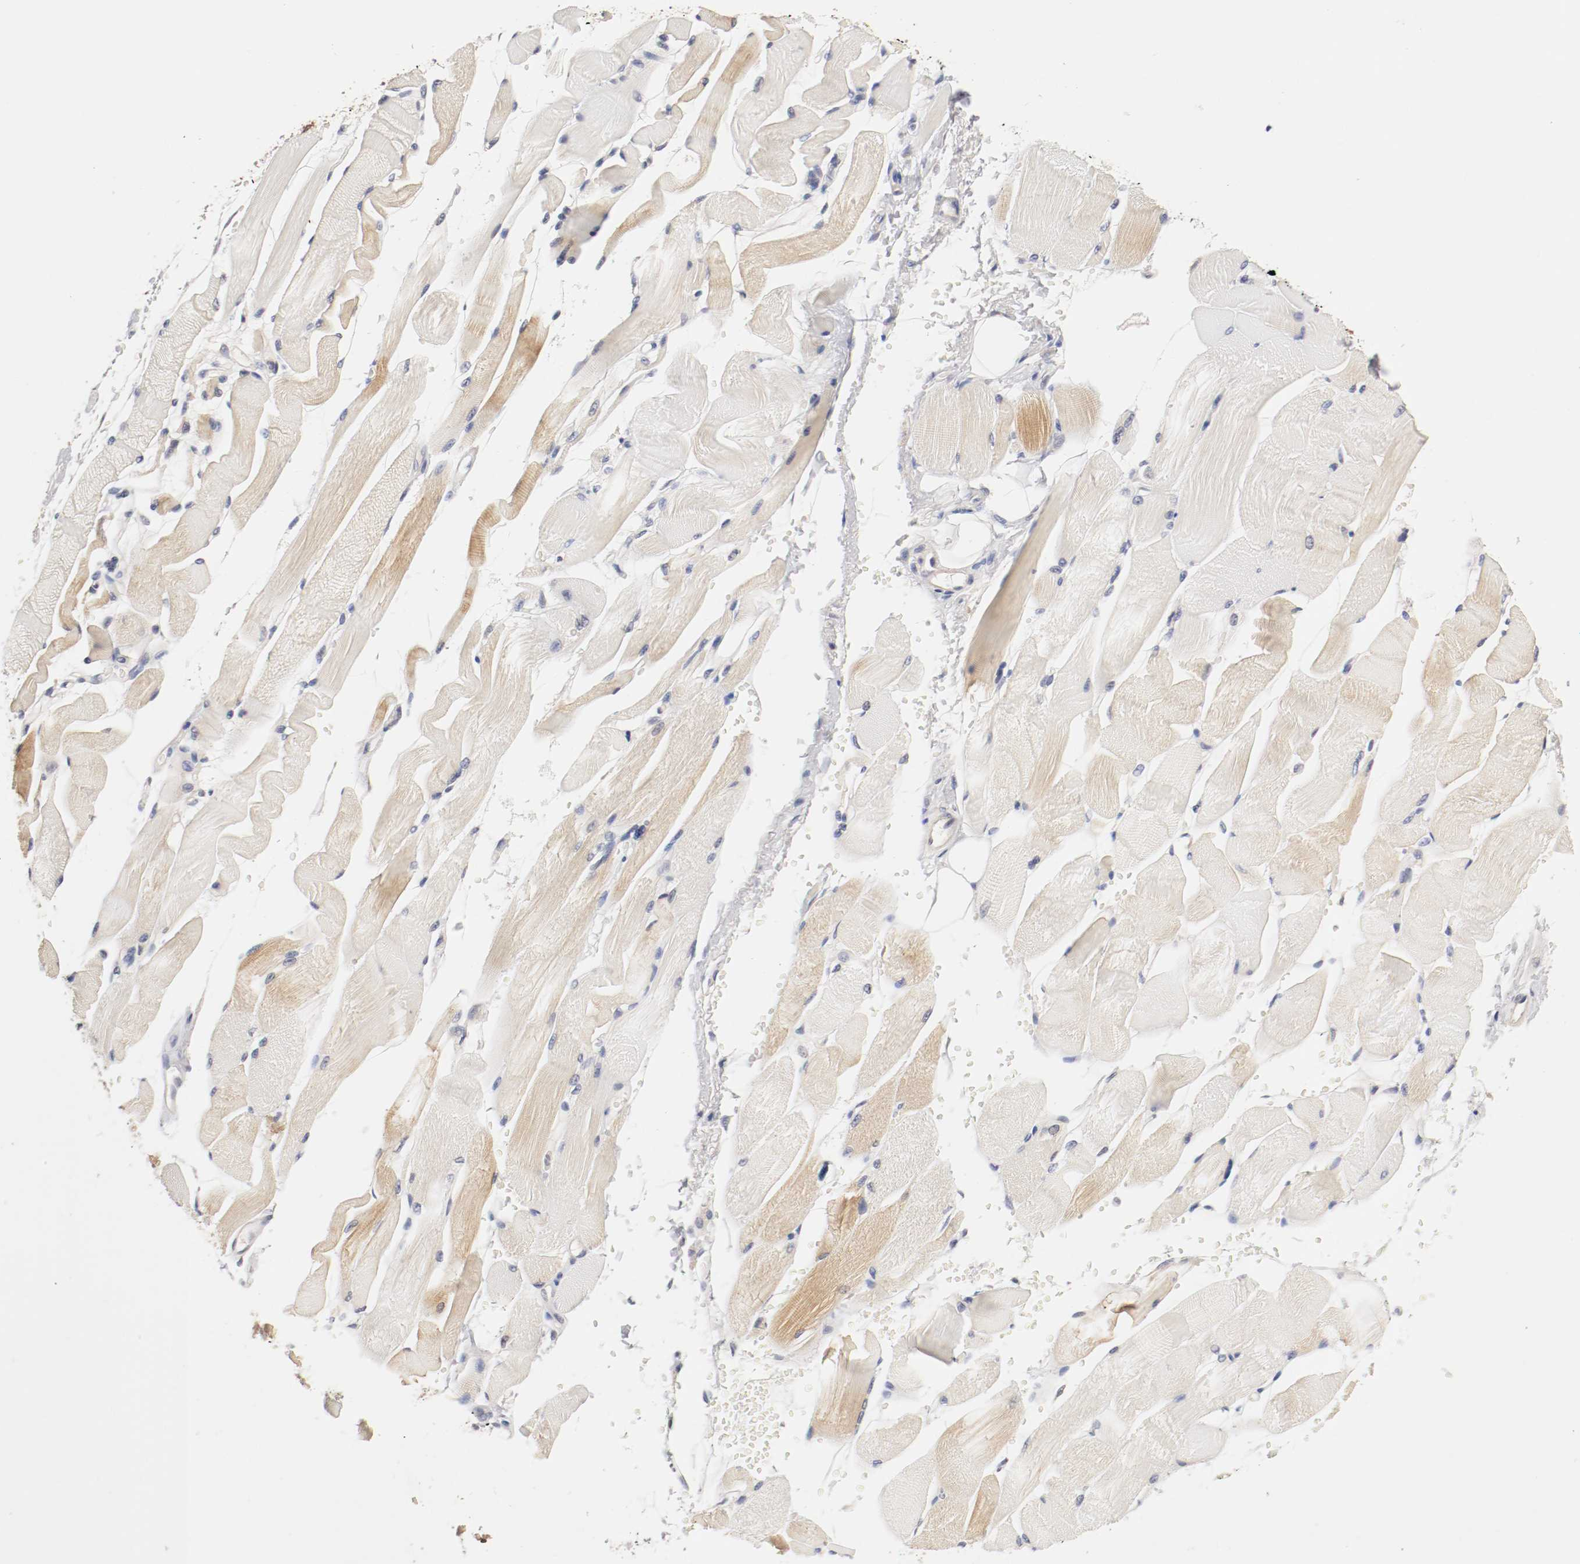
{"staining": {"intensity": "weak", "quantity": "25%-75%", "location": "cytoplasmic/membranous"}, "tissue": "skeletal muscle", "cell_type": "Myocytes", "image_type": "normal", "snomed": [{"axis": "morphology", "description": "Normal tissue, NOS"}, {"axis": "topography", "description": "Skeletal muscle"}, {"axis": "topography", "description": "Peripheral nerve tissue"}], "caption": "Immunohistochemical staining of unremarkable skeletal muscle shows weak cytoplasmic/membranous protein positivity in approximately 25%-75% of myocytes. (DAB (3,3'-diaminobenzidine) IHC, brown staining for protein, blue staining for nuclei).", "gene": "CEBPE", "patient": {"sex": "female", "age": 84}}